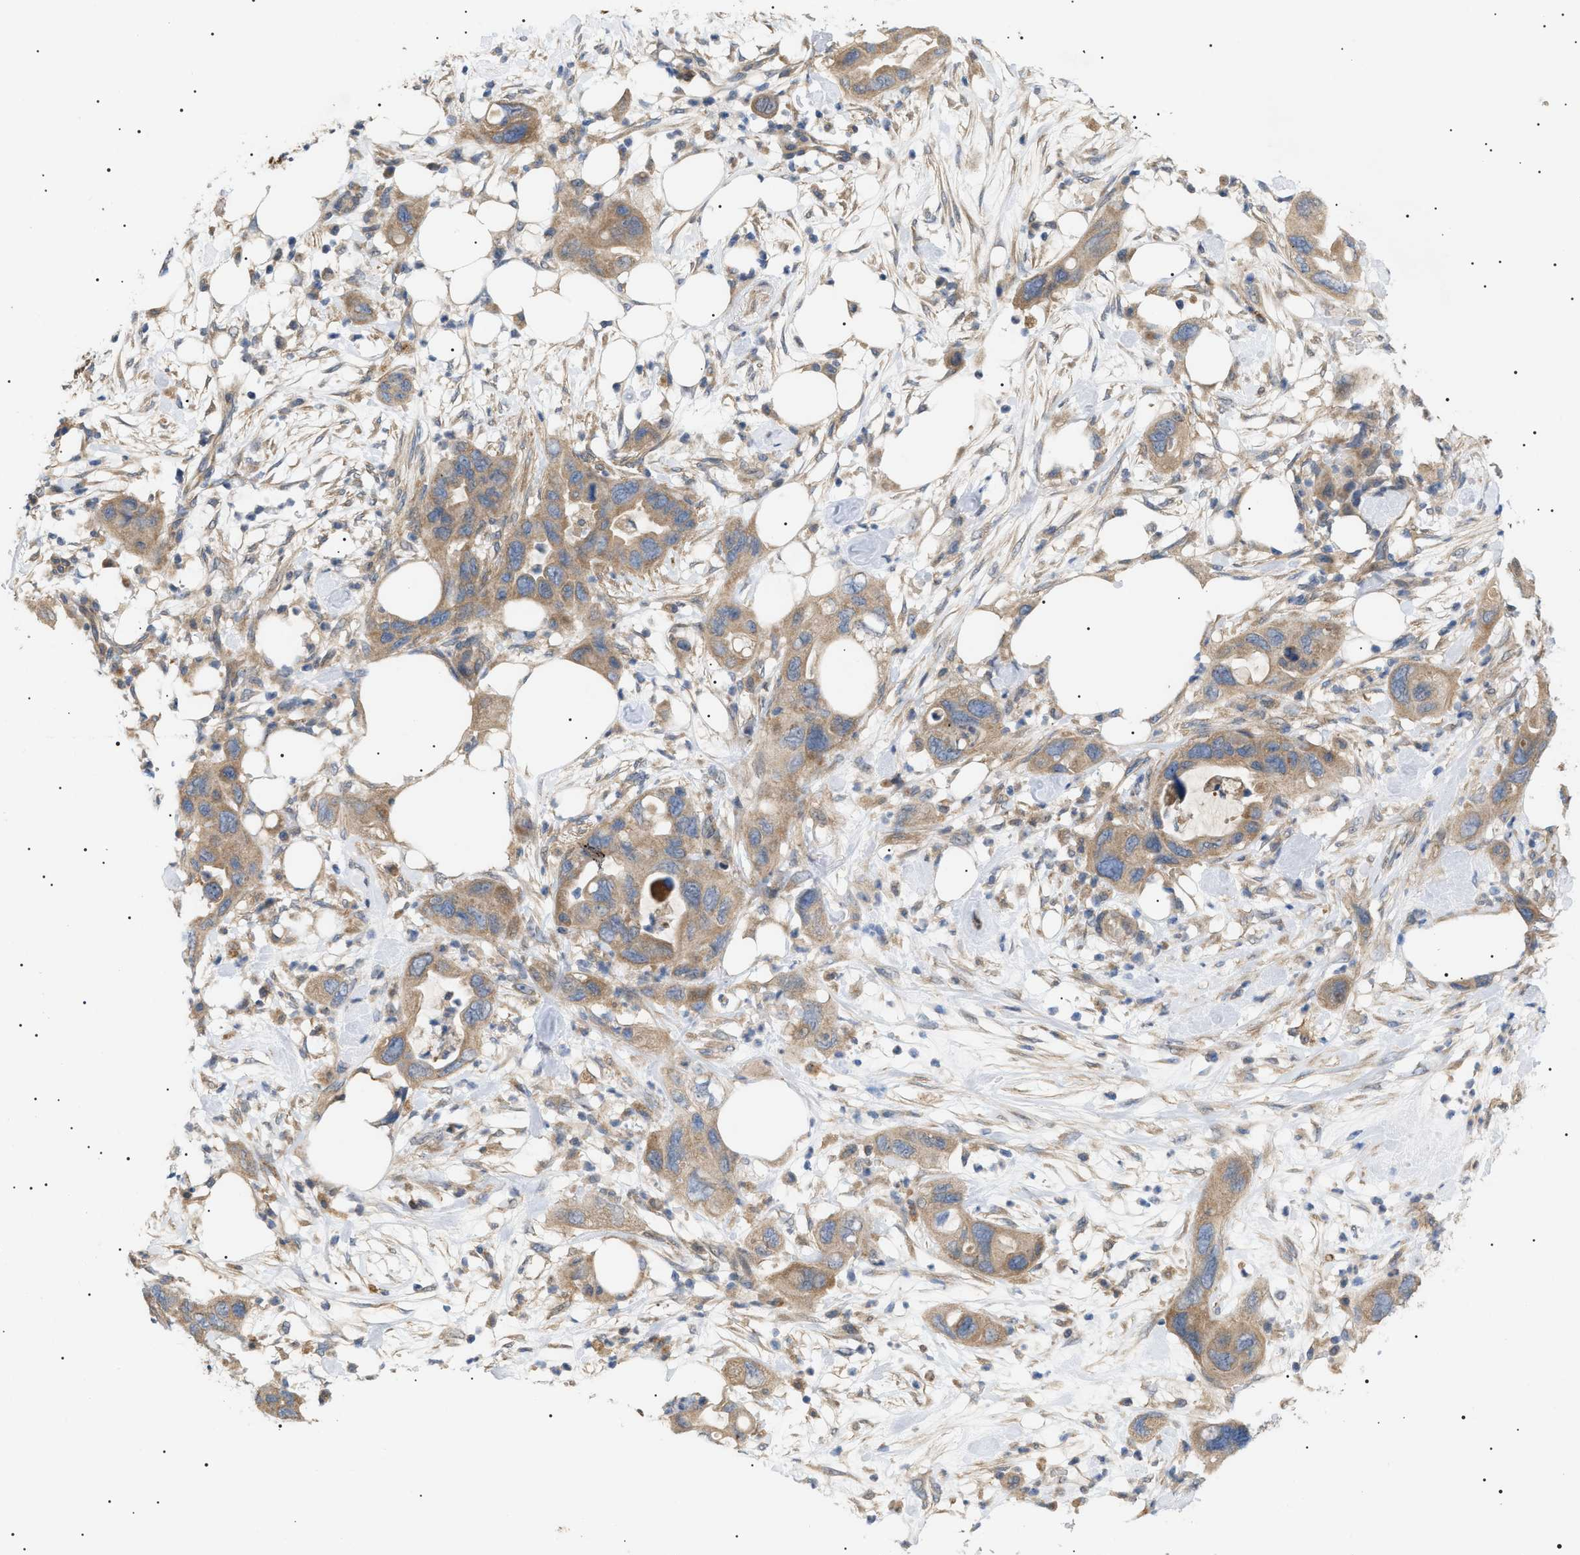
{"staining": {"intensity": "weak", "quantity": ">75%", "location": "cytoplasmic/membranous"}, "tissue": "pancreatic cancer", "cell_type": "Tumor cells", "image_type": "cancer", "snomed": [{"axis": "morphology", "description": "Adenocarcinoma, NOS"}, {"axis": "topography", "description": "Pancreas"}], "caption": "IHC image of neoplastic tissue: human pancreatic cancer (adenocarcinoma) stained using immunohistochemistry (IHC) reveals low levels of weak protein expression localized specifically in the cytoplasmic/membranous of tumor cells, appearing as a cytoplasmic/membranous brown color.", "gene": "IRS2", "patient": {"sex": "female", "age": 71}}